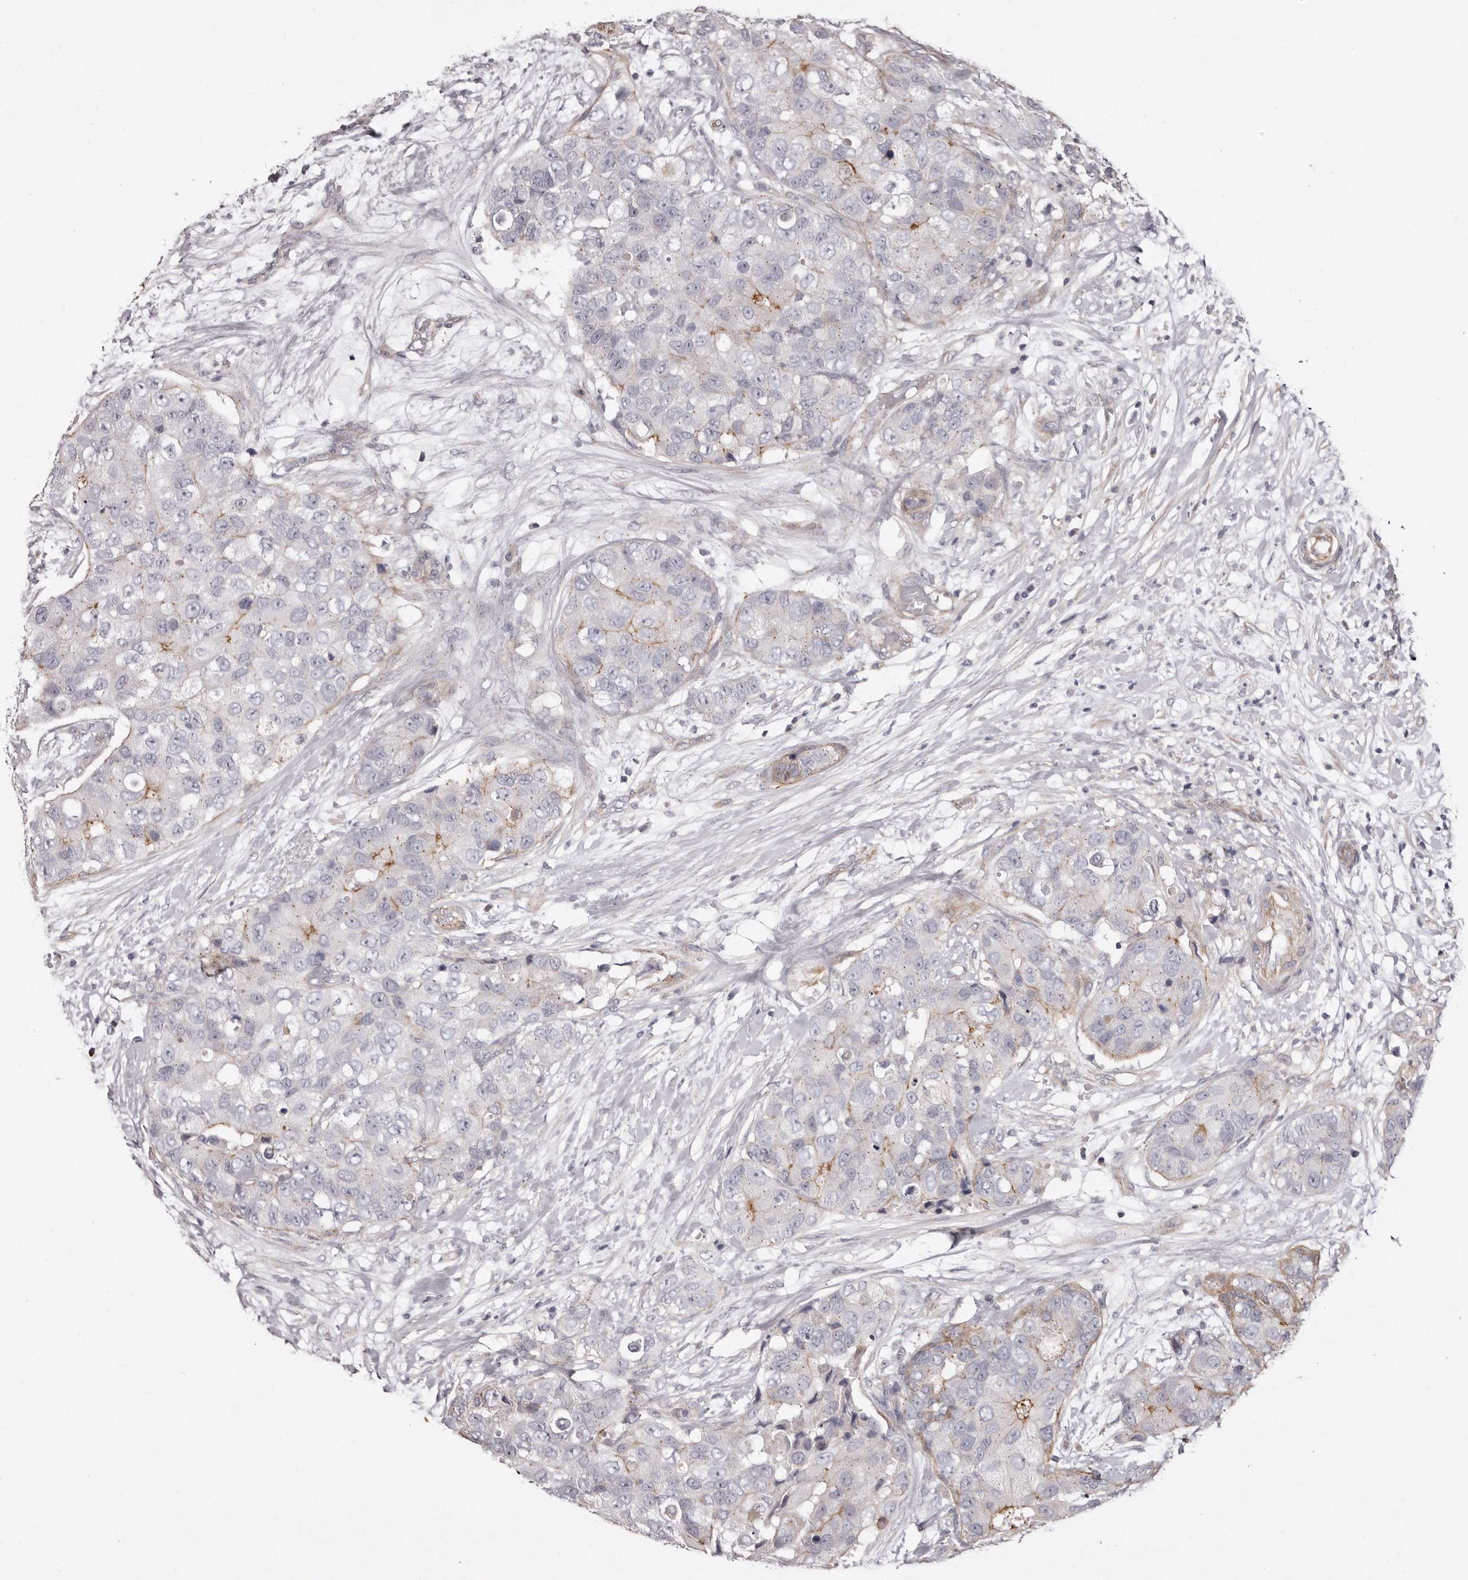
{"staining": {"intensity": "moderate", "quantity": "<25%", "location": "cytoplasmic/membranous"}, "tissue": "breast cancer", "cell_type": "Tumor cells", "image_type": "cancer", "snomed": [{"axis": "morphology", "description": "Duct carcinoma"}, {"axis": "topography", "description": "Breast"}], "caption": "The image demonstrates immunohistochemical staining of breast cancer. There is moderate cytoplasmic/membranous staining is present in approximately <25% of tumor cells. Immunohistochemistry (ihc) stains the protein of interest in brown and the nuclei are stained blue.", "gene": "PEG10", "patient": {"sex": "female", "age": 62}}